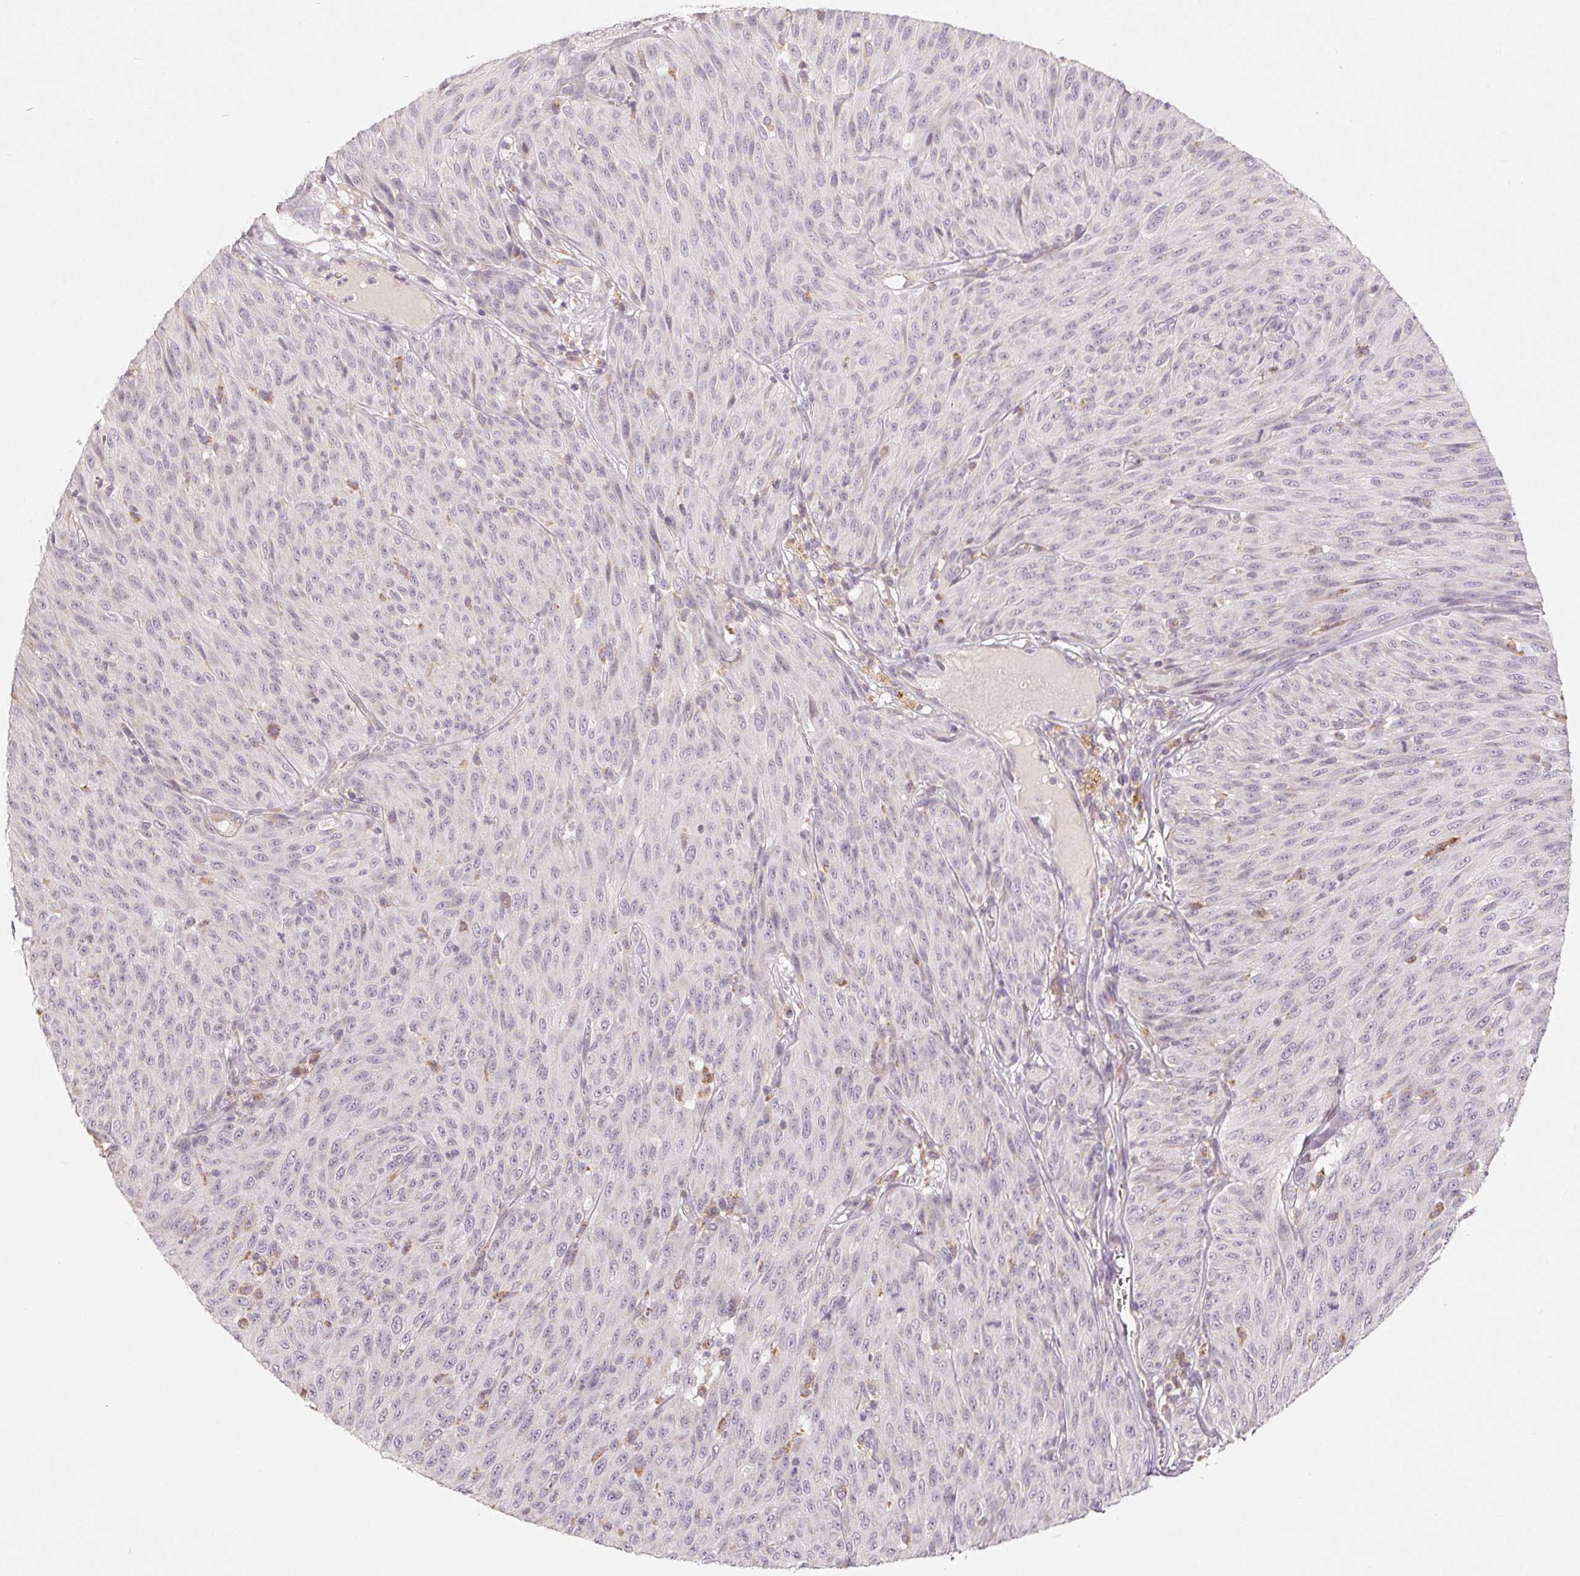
{"staining": {"intensity": "negative", "quantity": "none", "location": "none"}, "tissue": "melanoma", "cell_type": "Tumor cells", "image_type": "cancer", "snomed": [{"axis": "morphology", "description": "Malignant melanoma, NOS"}, {"axis": "topography", "description": "Skin"}], "caption": "Immunohistochemistry (IHC) image of neoplastic tissue: human melanoma stained with DAB shows no significant protein staining in tumor cells. Nuclei are stained in blue.", "gene": "GHITM", "patient": {"sex": "male", "age": 85}}